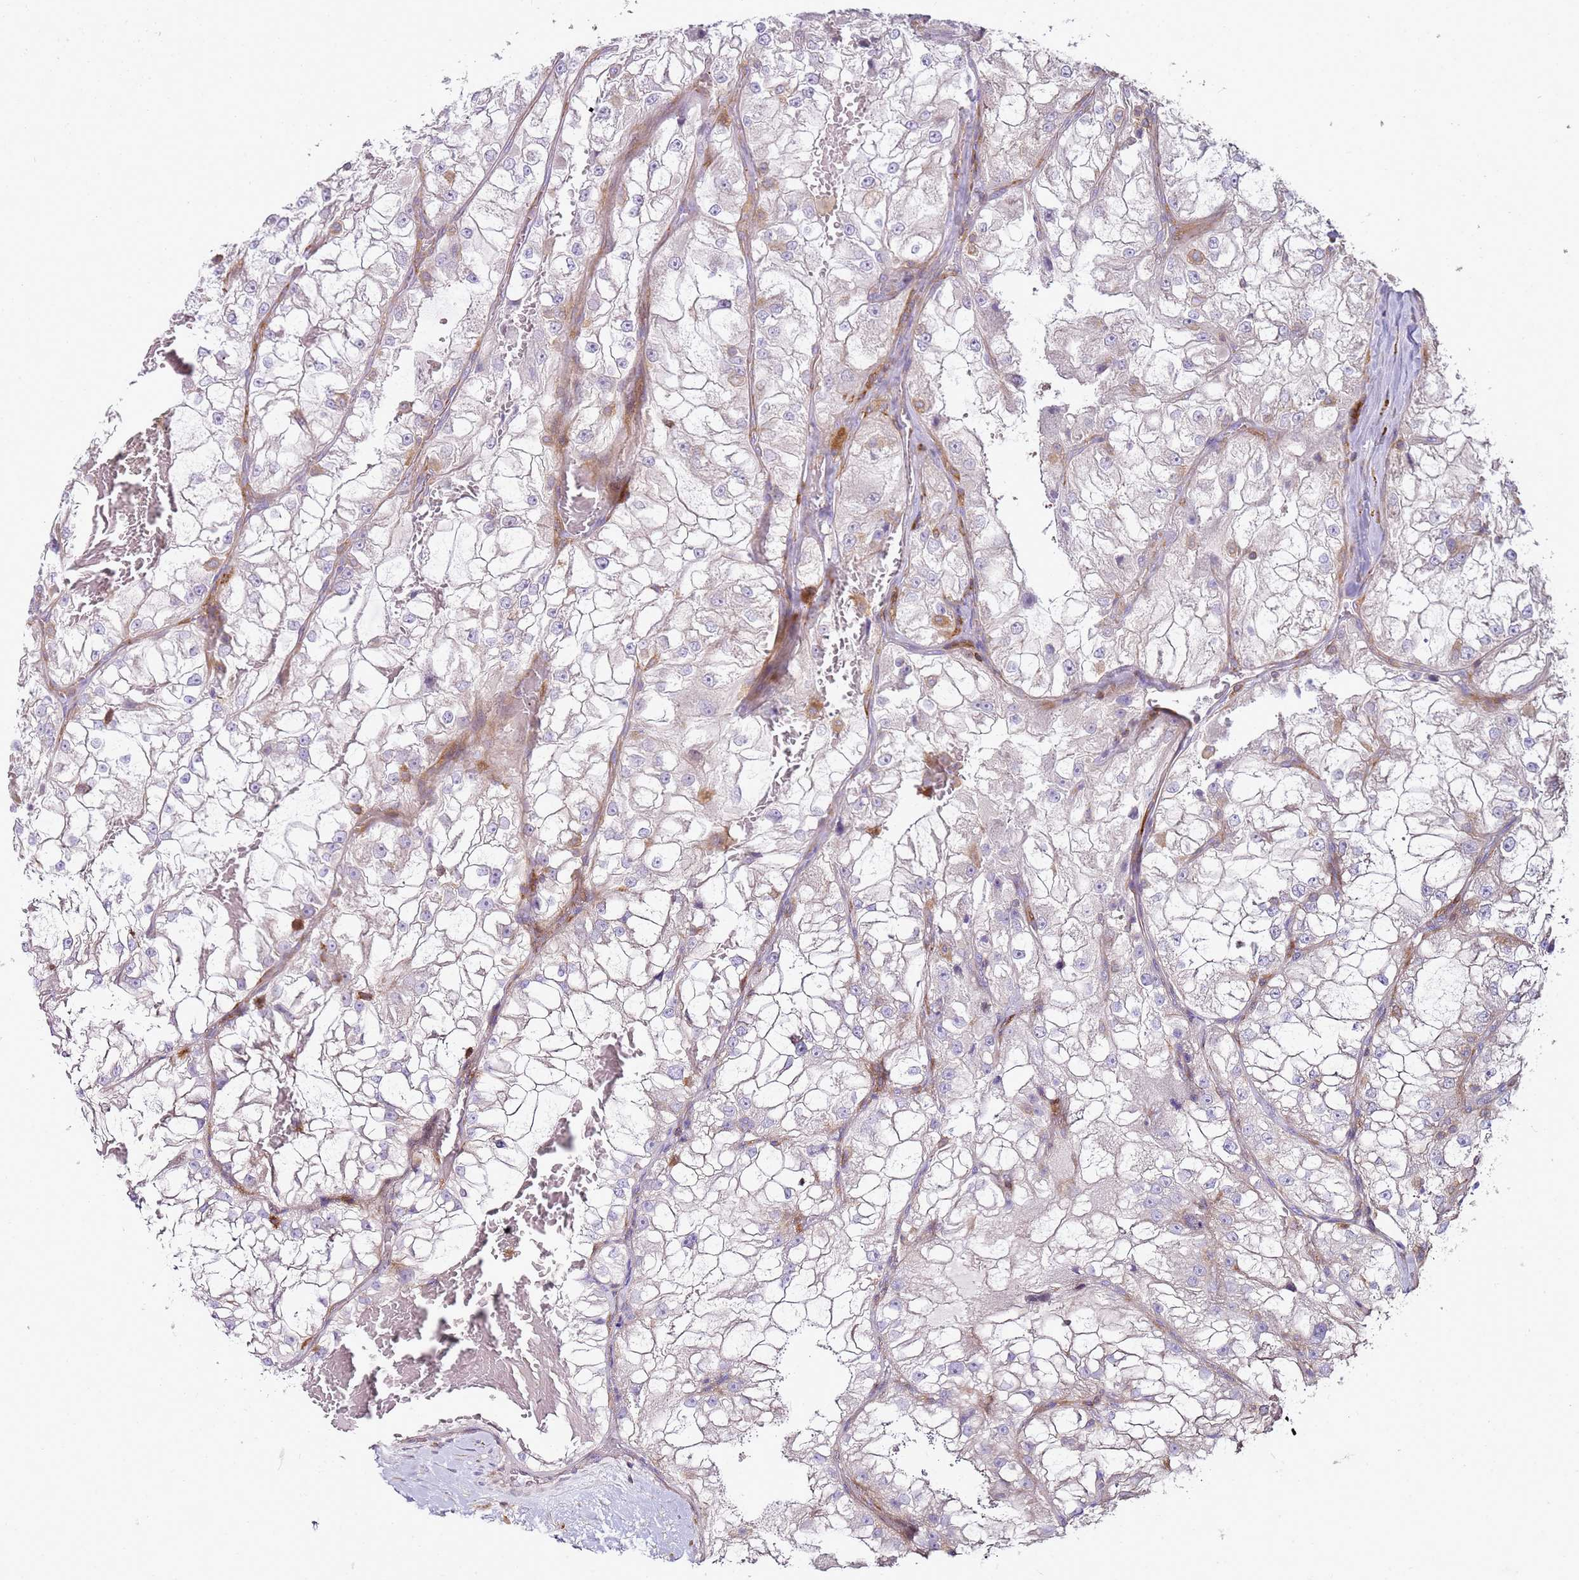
{"staining": {"intensity": "negative", "quantity": "none", "location": "none"}, "tissue": "renal cancer", "cell_type": "Tumor cells", "image_type": "cancer", "snomed": [{"axis": "morphology", "description": "Adenocarcinoma, NOS"}, {"axis": "topography", "description": "Kidney"}], "caption": "Micrograph shows no significant protein staining in tumor cells of adenocarcinoma (renal).", "gene": "FPR1", "patient": {"sex": "female", "age": 72}}